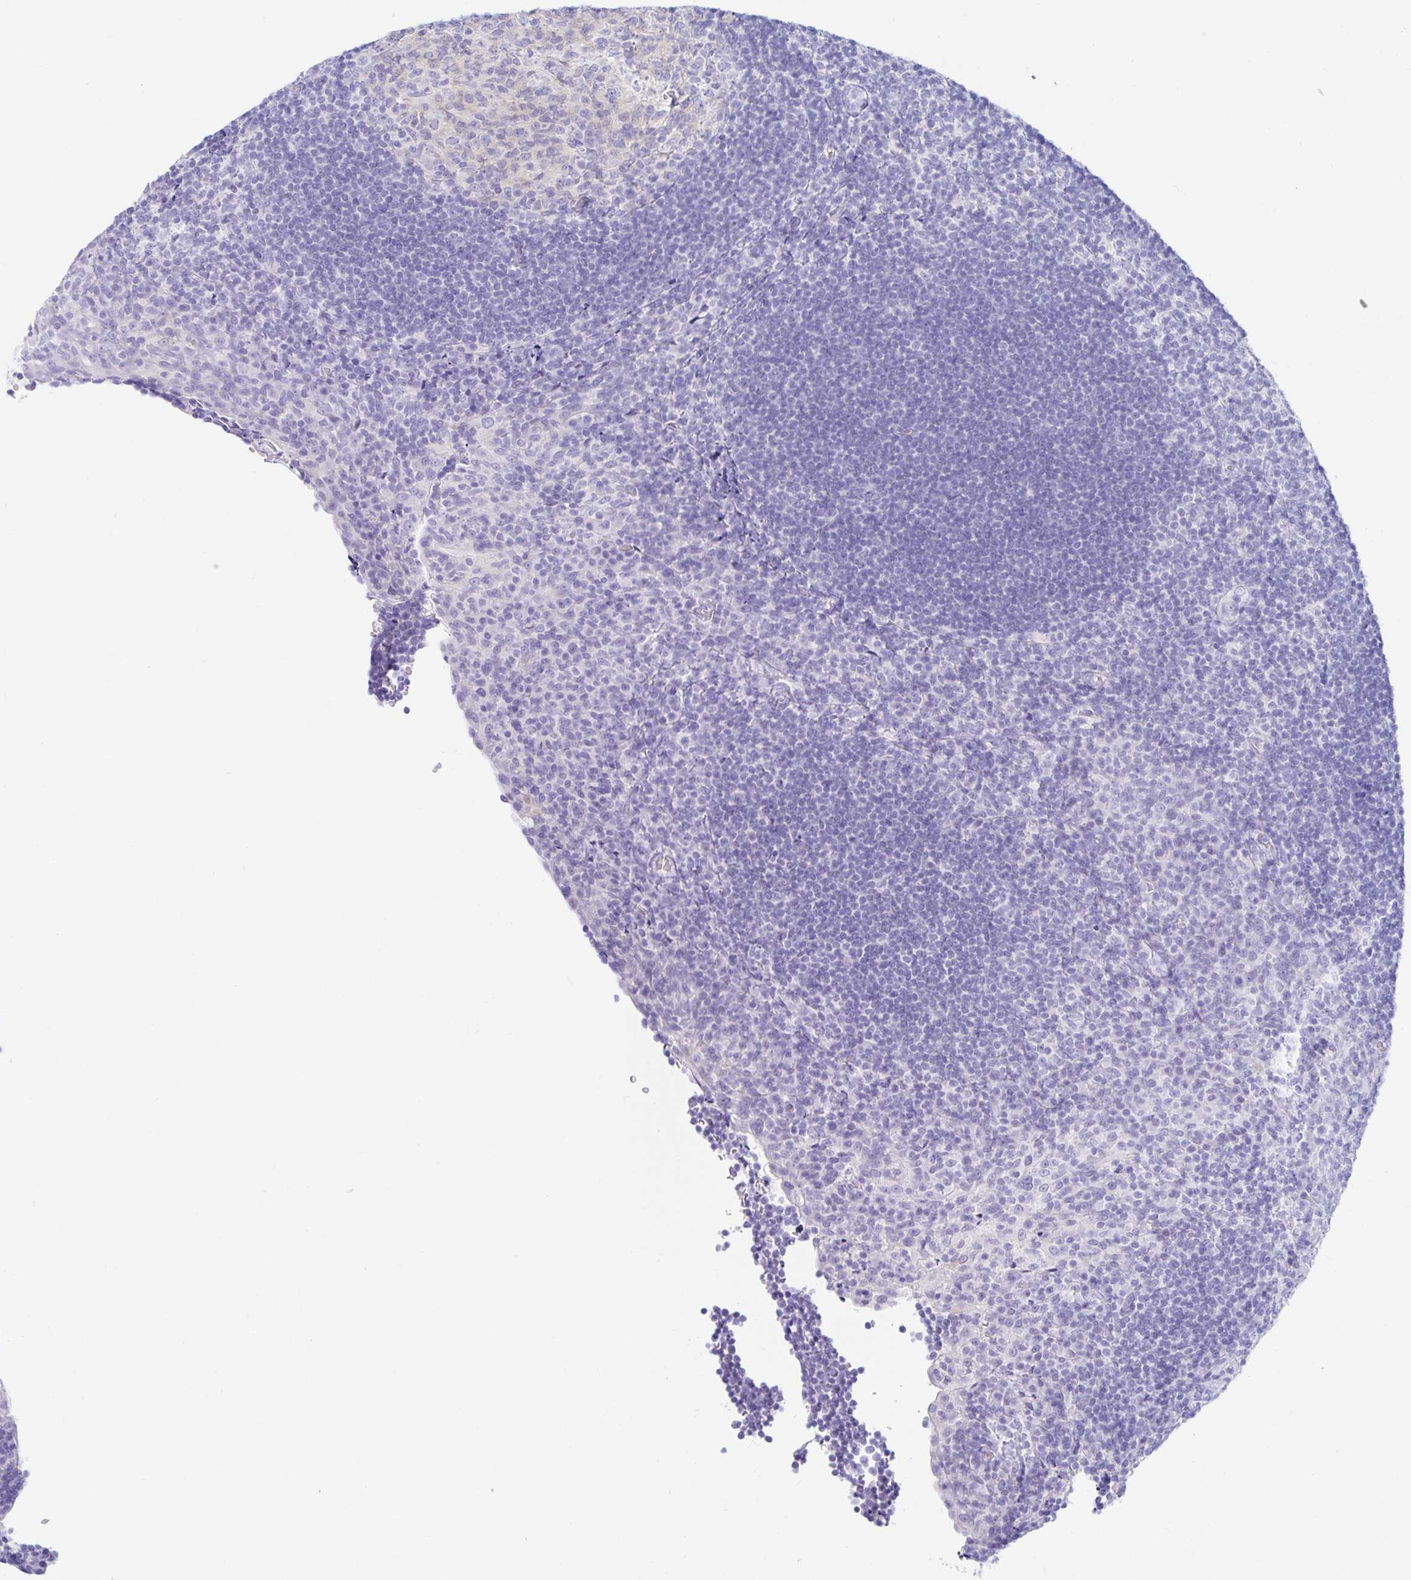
{"staining": {"intensity": "negative", "quantity": "none", "location": "none"}, "tissue": "tonsil", "cell_type": "Germinal center cells", "image_type": "normal", "snomed": [{"axis": "morphology", "description": "Normal tissue, NOS"}, {"axis": "topography", "description": "Tonsil"}], "caption": "A histopathology image of tonsil stained for a protein displays no brown staining in germinal center cells. (Stains: DAB immunohistochemistry with hematoxylin counter stain, Microscopy: brightfield microscopy at high magnification).", "gene": "PPP1R1B", "patient": {"sex": "male", "age": 17}}